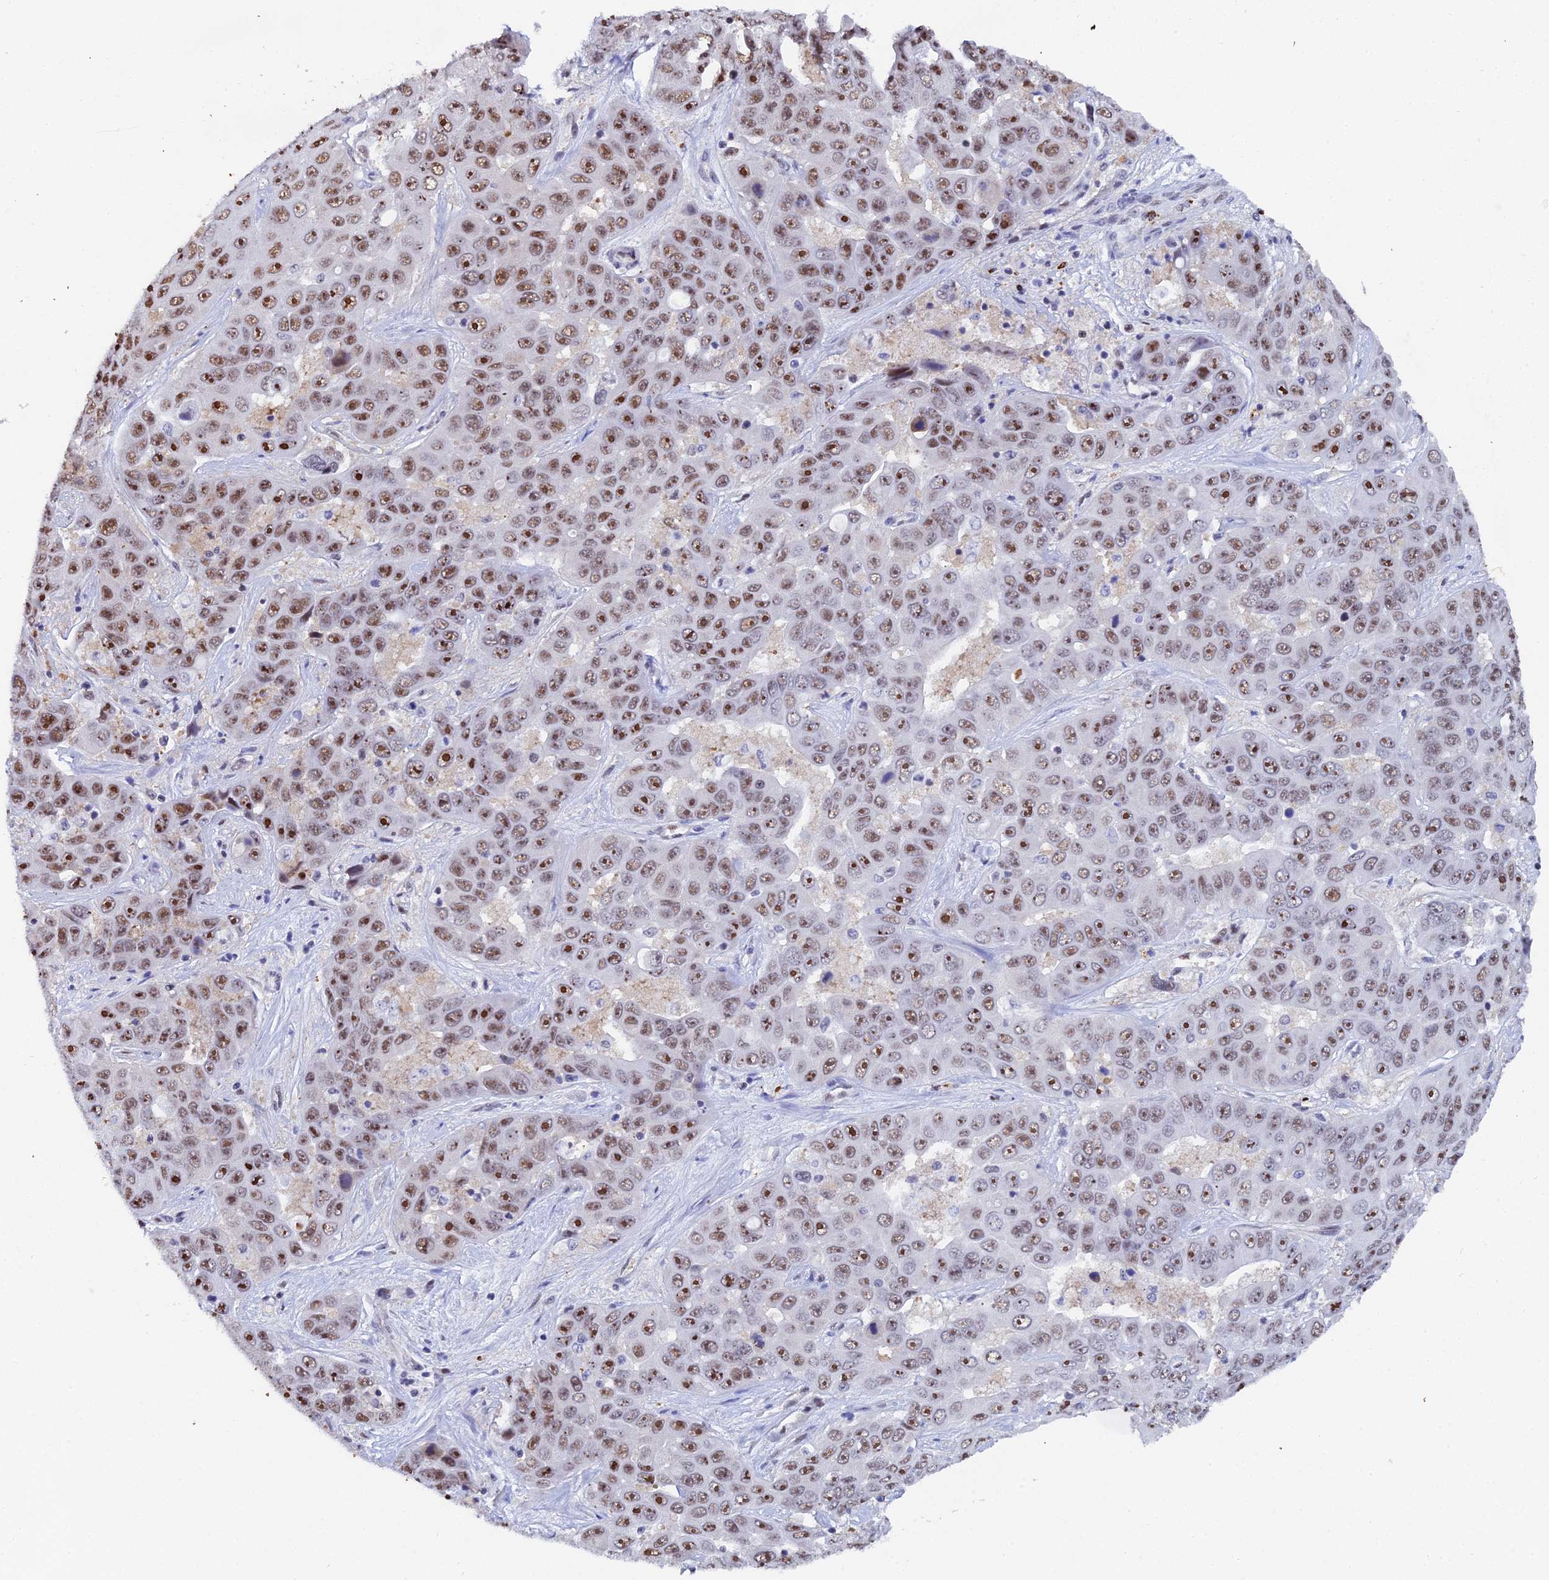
{"staining": {"intensity": "moderate", "quantity": ">75%", "location": "nuclear"}, "tissue": "liver cancer", "cell_type": "Tumor cells", "image_type": "cancer", "snomed": [{"axis": "morphology", "description": "Cholangiocarcinoma"}, {"axis": "topography", "description": "Liver"}], "caption": "Liver cancer (cholangiocarcinoma) tissue demonstrates moderate nuclear positivity in about >75% of tumor cells, visualized by immunohistochemistry. Nuclei are stained in blue.", "gene": "TIFA", "patient": {"sex": "female", "age": 52}}